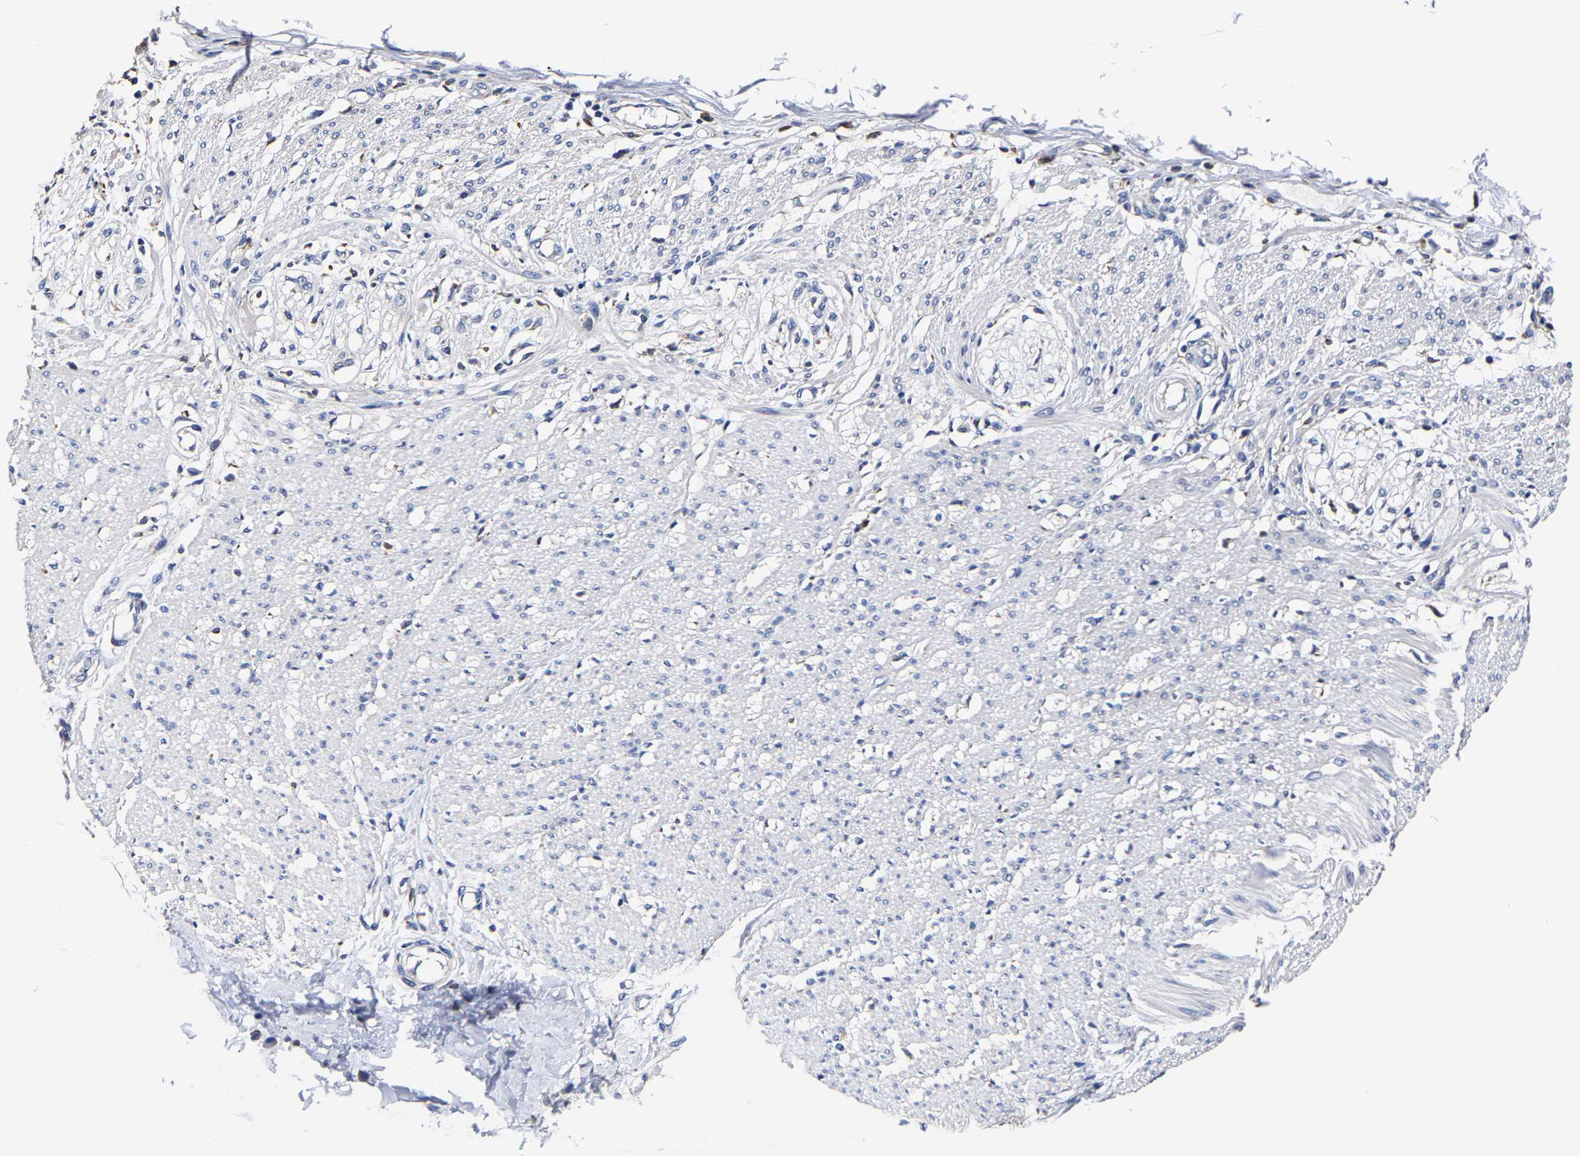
{"staining": {"intensity": "negative", "quantity": "none", "location": "none"}, "tissue": "smooth muscle", "cell_type": "Smooth muscle cells", "image_type": "normal", "snomed": [{"axis": "morphology", "description": "Normal tissue, NOS"}, {"axis": "morphology", "description": "Adenocarcinoma, NOS"}, {"axis": "topography", "description": "Colon"}, {"axis": "topography", "description": "Peripheral nerve tissue"}], "caption": "Immunohistochemistry photomicrograph of normal human smooth muscle stained for a protein (brown), which shows no expression in smooth muscle cells.", "gene": "AASS", "patient": {"sex": "male", "age": 14}}